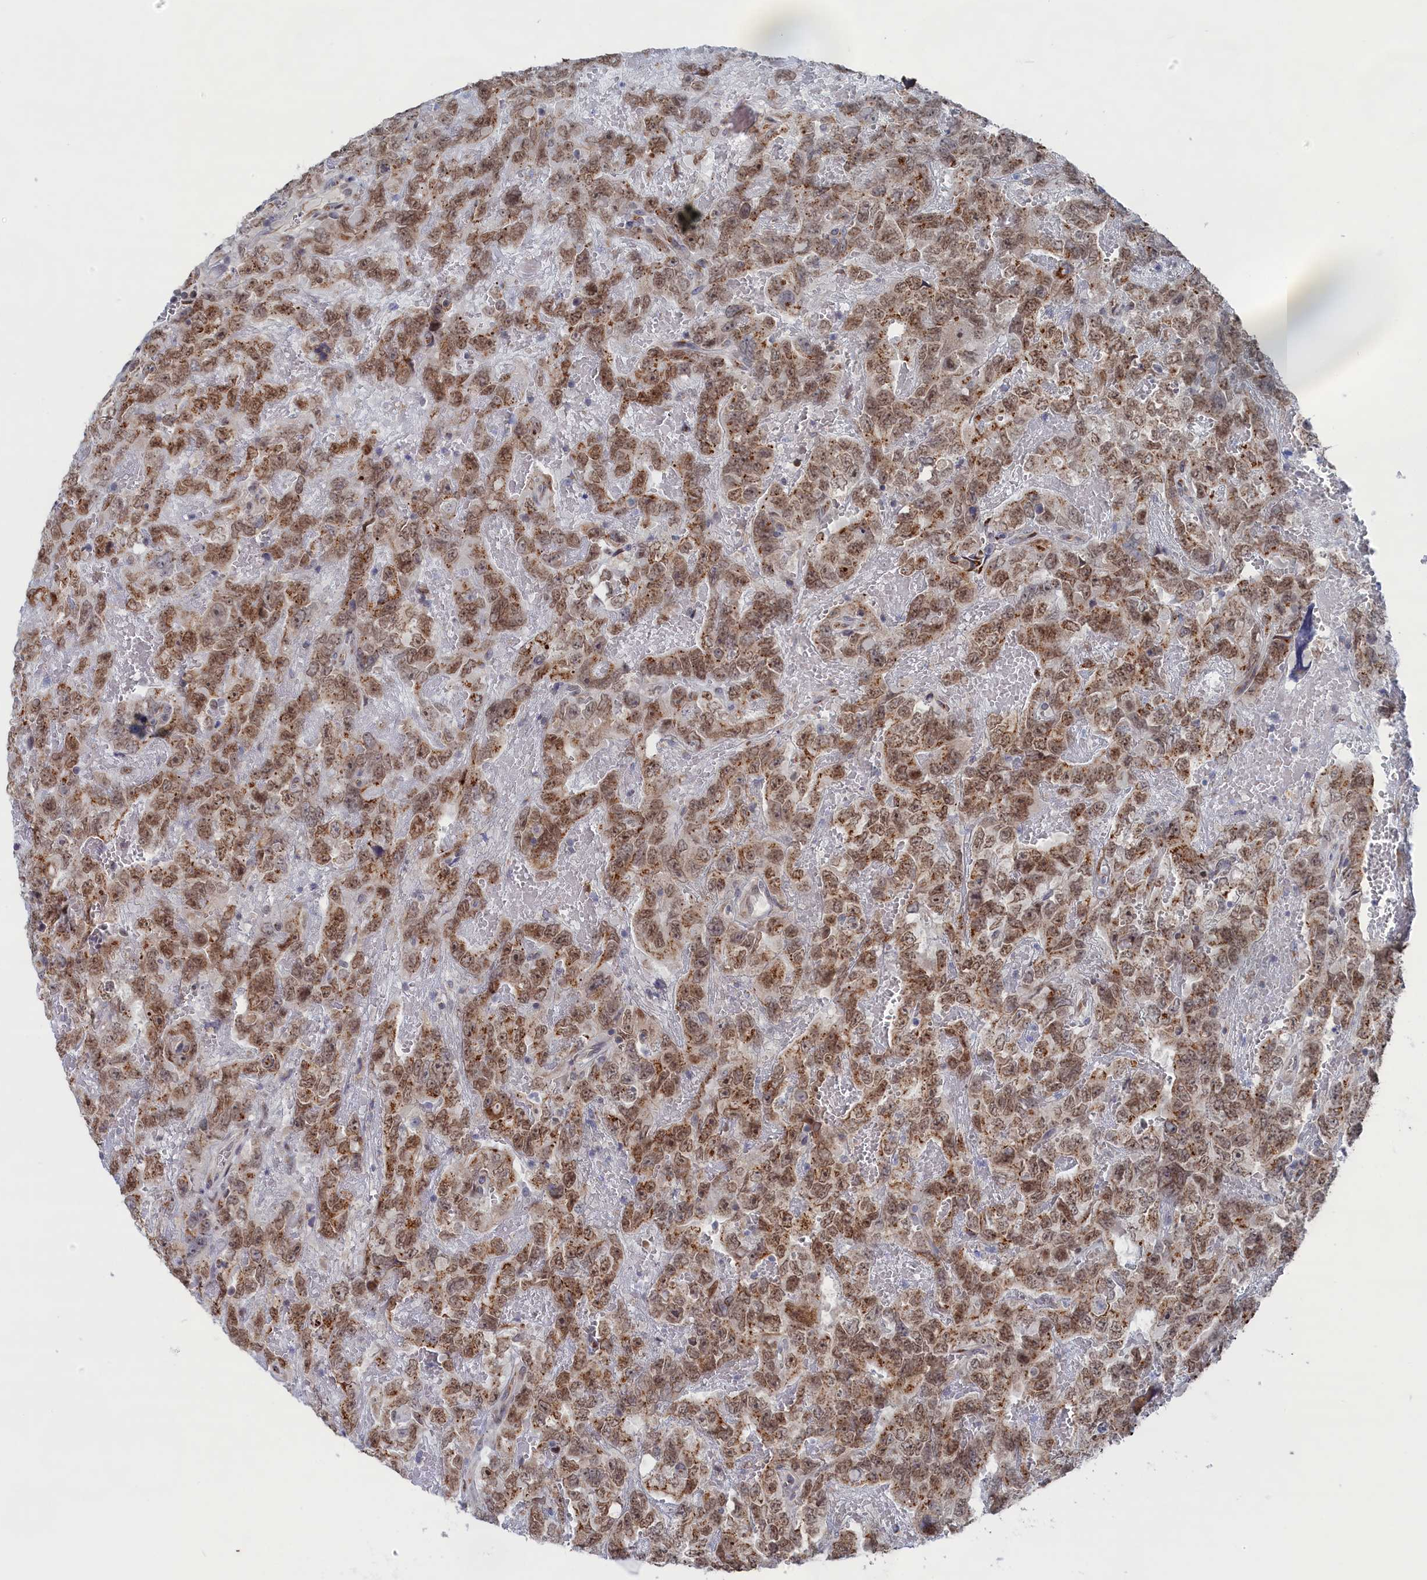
{"staining": {"intensity": "moderate", "quantity": ">75%", "location": "cytoplasmic/membranous,nuclear"}, "tissue": "testis cancer", "cell_type": "Tumor cells", "image_type": "cancer", "snomed": [{"axis": "morphology", "description": "Carcinoma, Embryonal, NOS"}, {"axis": "topography", "description": "Testis"}], "caption": "Protein staining of embryonal carcinoma (testis) tissue shows moderate cytoplasmic/membranous and nuclear positivity in approximately >75% of tumor cells.", "gene": "IRX1", "patient": {"sex": "male", "age": 45}}